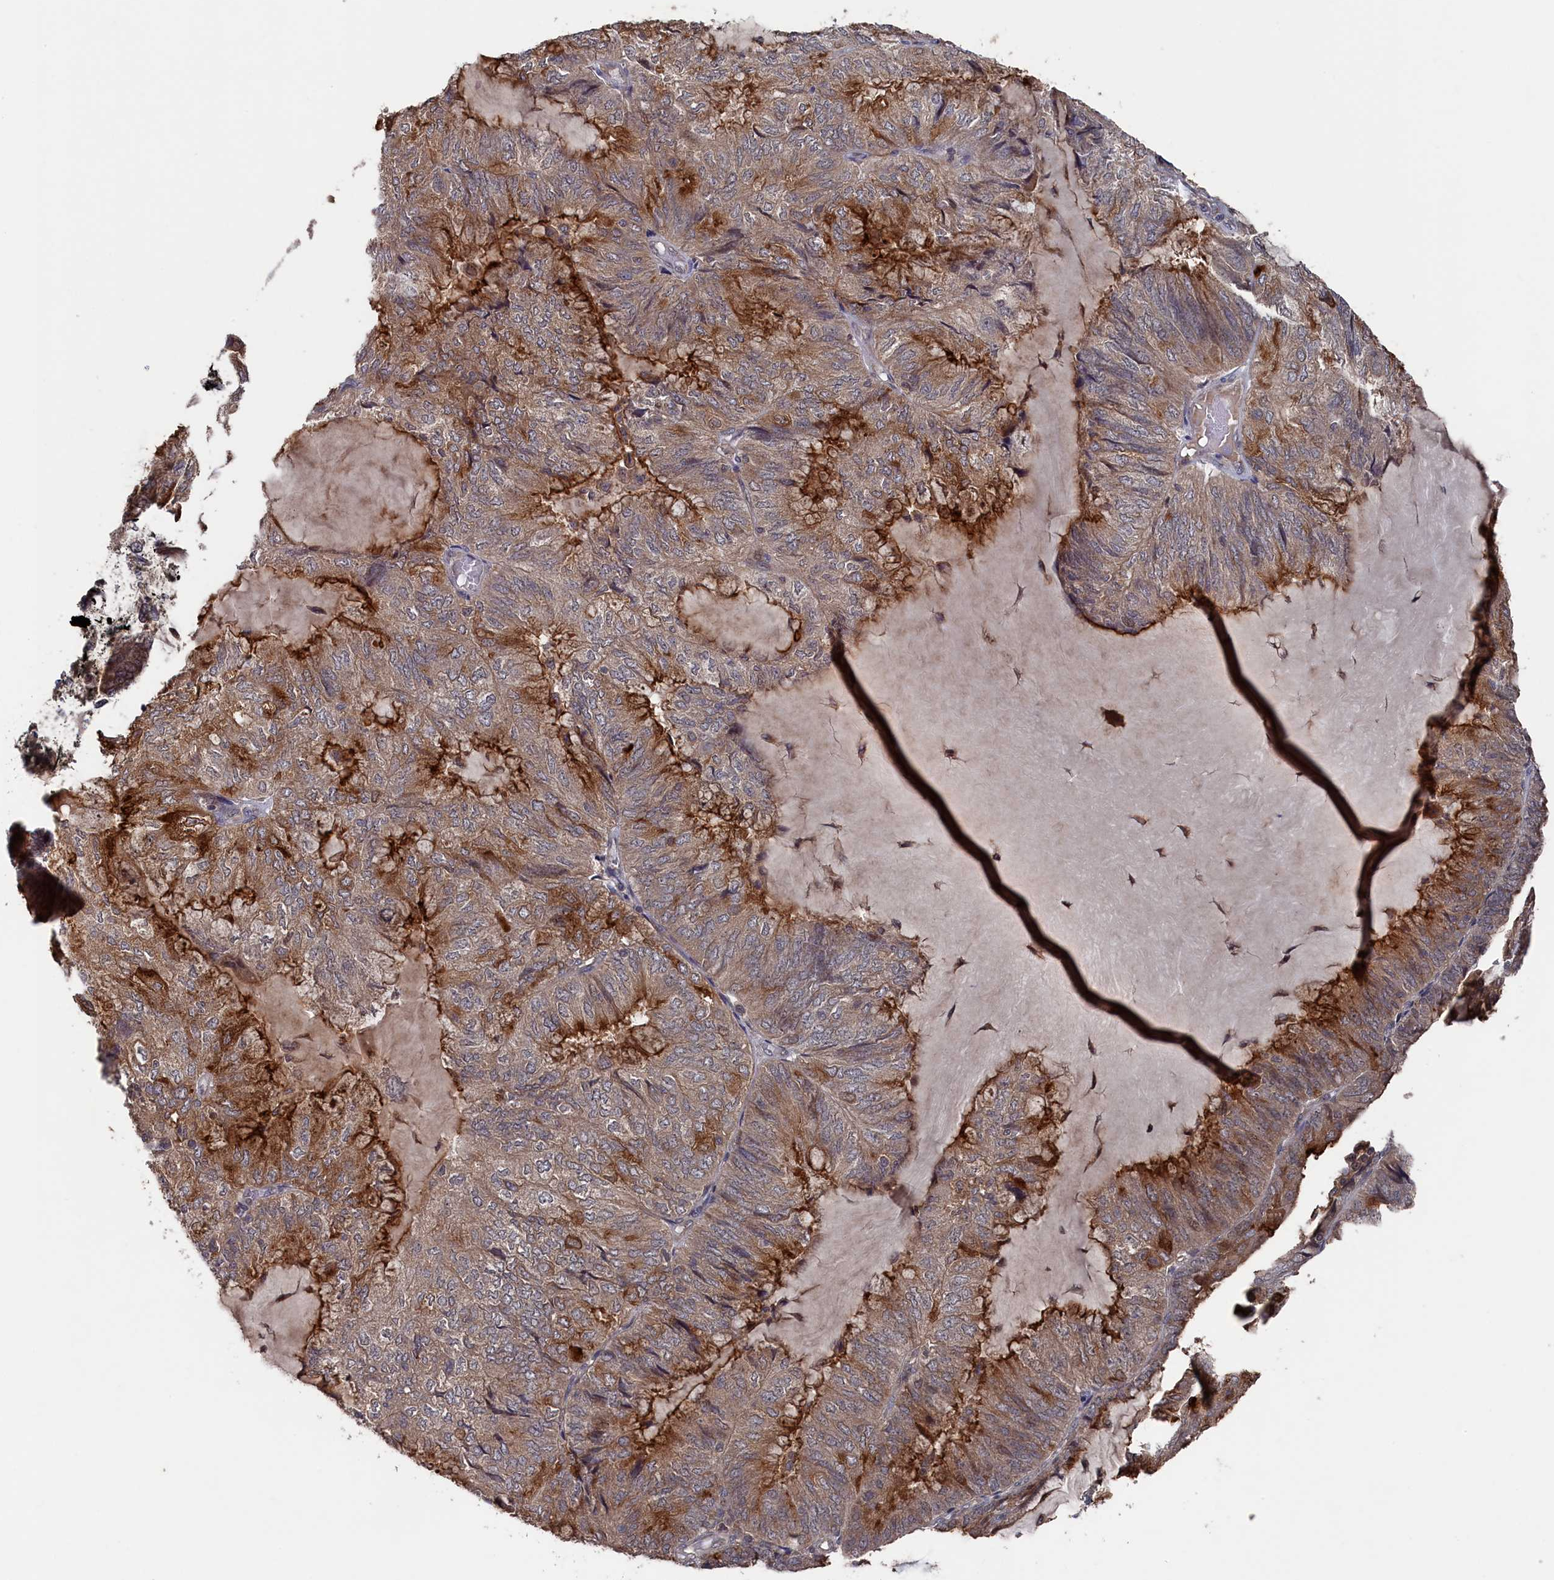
{"staining": {"intensity": "moderate", "quantity": ">75%", "location": "cytoplasmic/membranous"}, "tissue": "endometrial cancer", "cell_type": "Tumor cells", "image_type": "cancer", "snomed": [{"axis": "morphology", "description": "Adenocarcinoma, NOS"}, {"axis": "topography", "description": "Endometrium"}], "caption": "Protein expression analysis of endometrial cancer (adenocarcinoma) demonstrates moderate cytoplasmic/membranous positivity in approximately >75% of tumor cells. The staining was performed using DAB (3,3'-diaminobenzidine), with brown indicating positive protein expression. Nuclei are stained blue with hematoxylin.", "gene": "TMC5", "patient": {"sex": "female", "age": 81}}